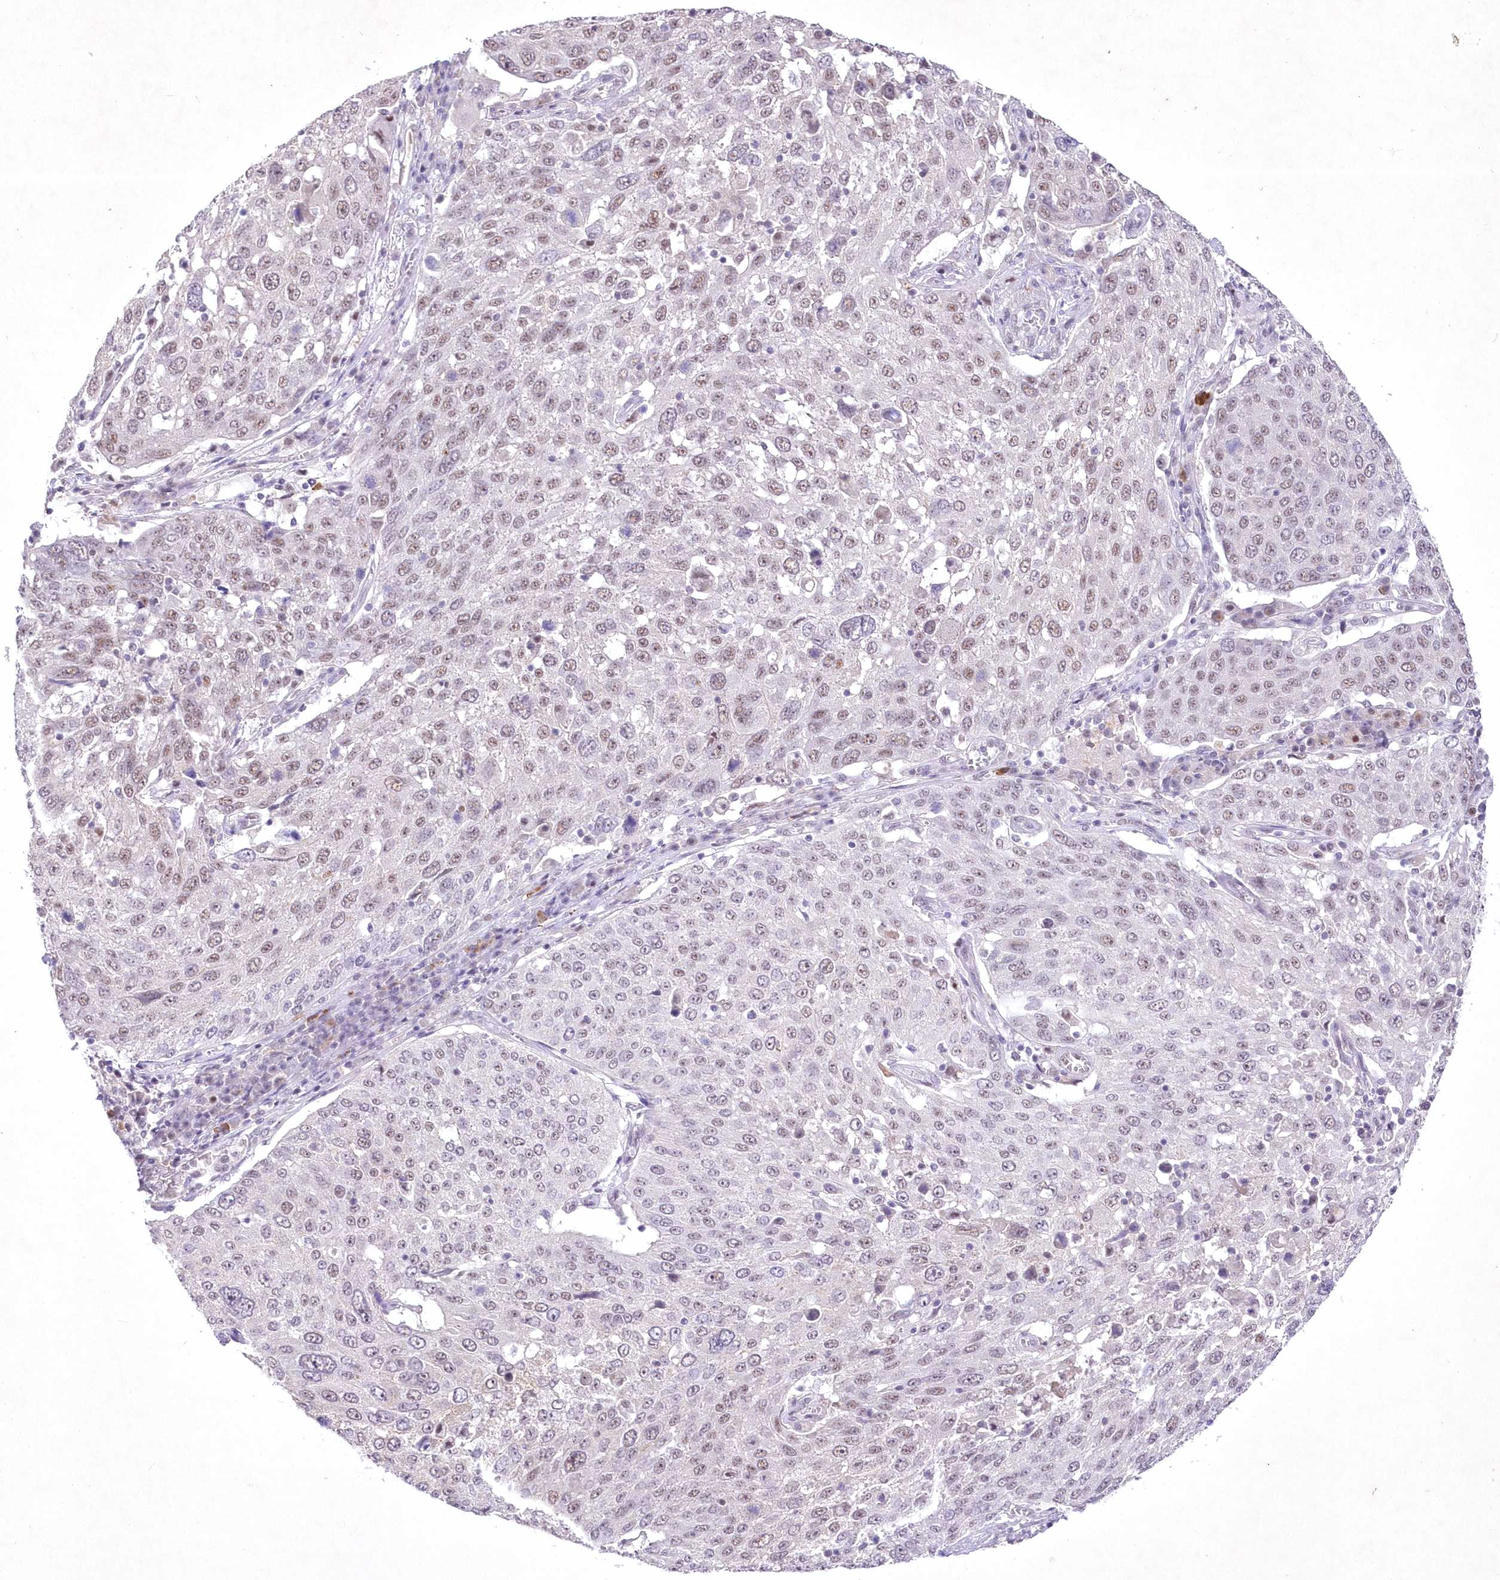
{"staining": {"intensity": "weak", "quantity": "<25%", "location": "nuclear"}, "tissue": "lung cancer", "cell_type": "Tumor cells", "image_type": "cancer", "snomed": [{"axis": "morphology", "description": "Squamous cell carcinoma, NOS"}, {"axis": "topography", "description": "Lung"}], "caption": "Immunohistochemistry image of neoplastic tissue: human lung squamous cell carcinoma stained with DAB (3,3'-diaminobenzidine) reveals no significant protein positivity in tumor cells.", "gene": "RBM27", "patient": {"sex": "male", "age": 65}}